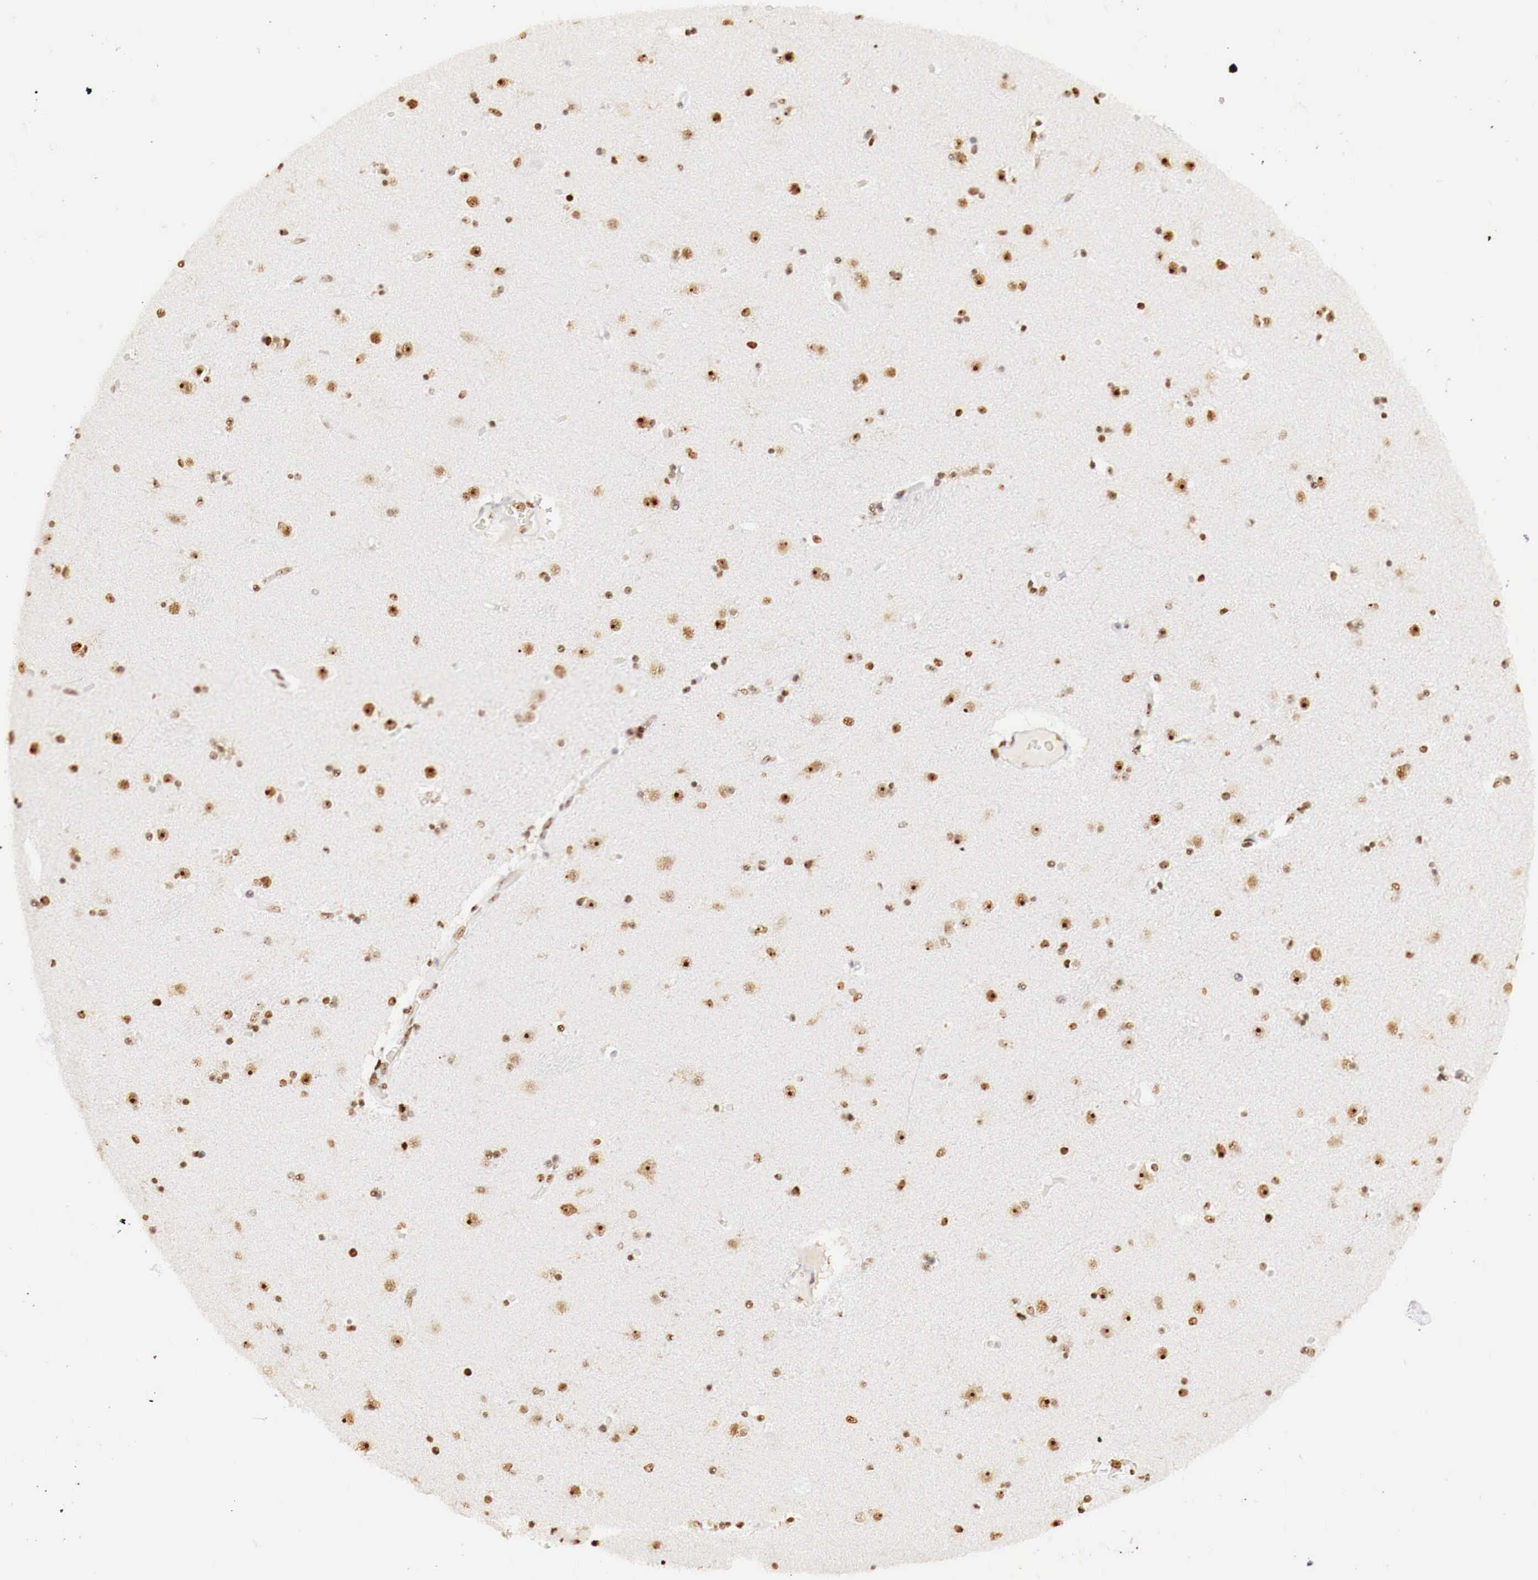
{"staining": {"intensity": "strong", "quantity": ">75%", "location": "nuclear"}, "tissue": "caudate", "cell_type": "Glial cells", "image_type": "normal", "snomed": [{"axis": "morphology", "description": "Normal tissue, NOS"}, {"axis": "topography", "description": "Lateral ventricle wall"}], "caption": "A high-resolution micrograph shows immunohistochemistry staining of benign caudate, which demonstrates strong nuclear staining in approximately >75% of glial cells. The protein is shown in brown color, while the nuclei are stained blue.", "gene": "DKC1", "patient": {"sex": "female", "age": 54}}